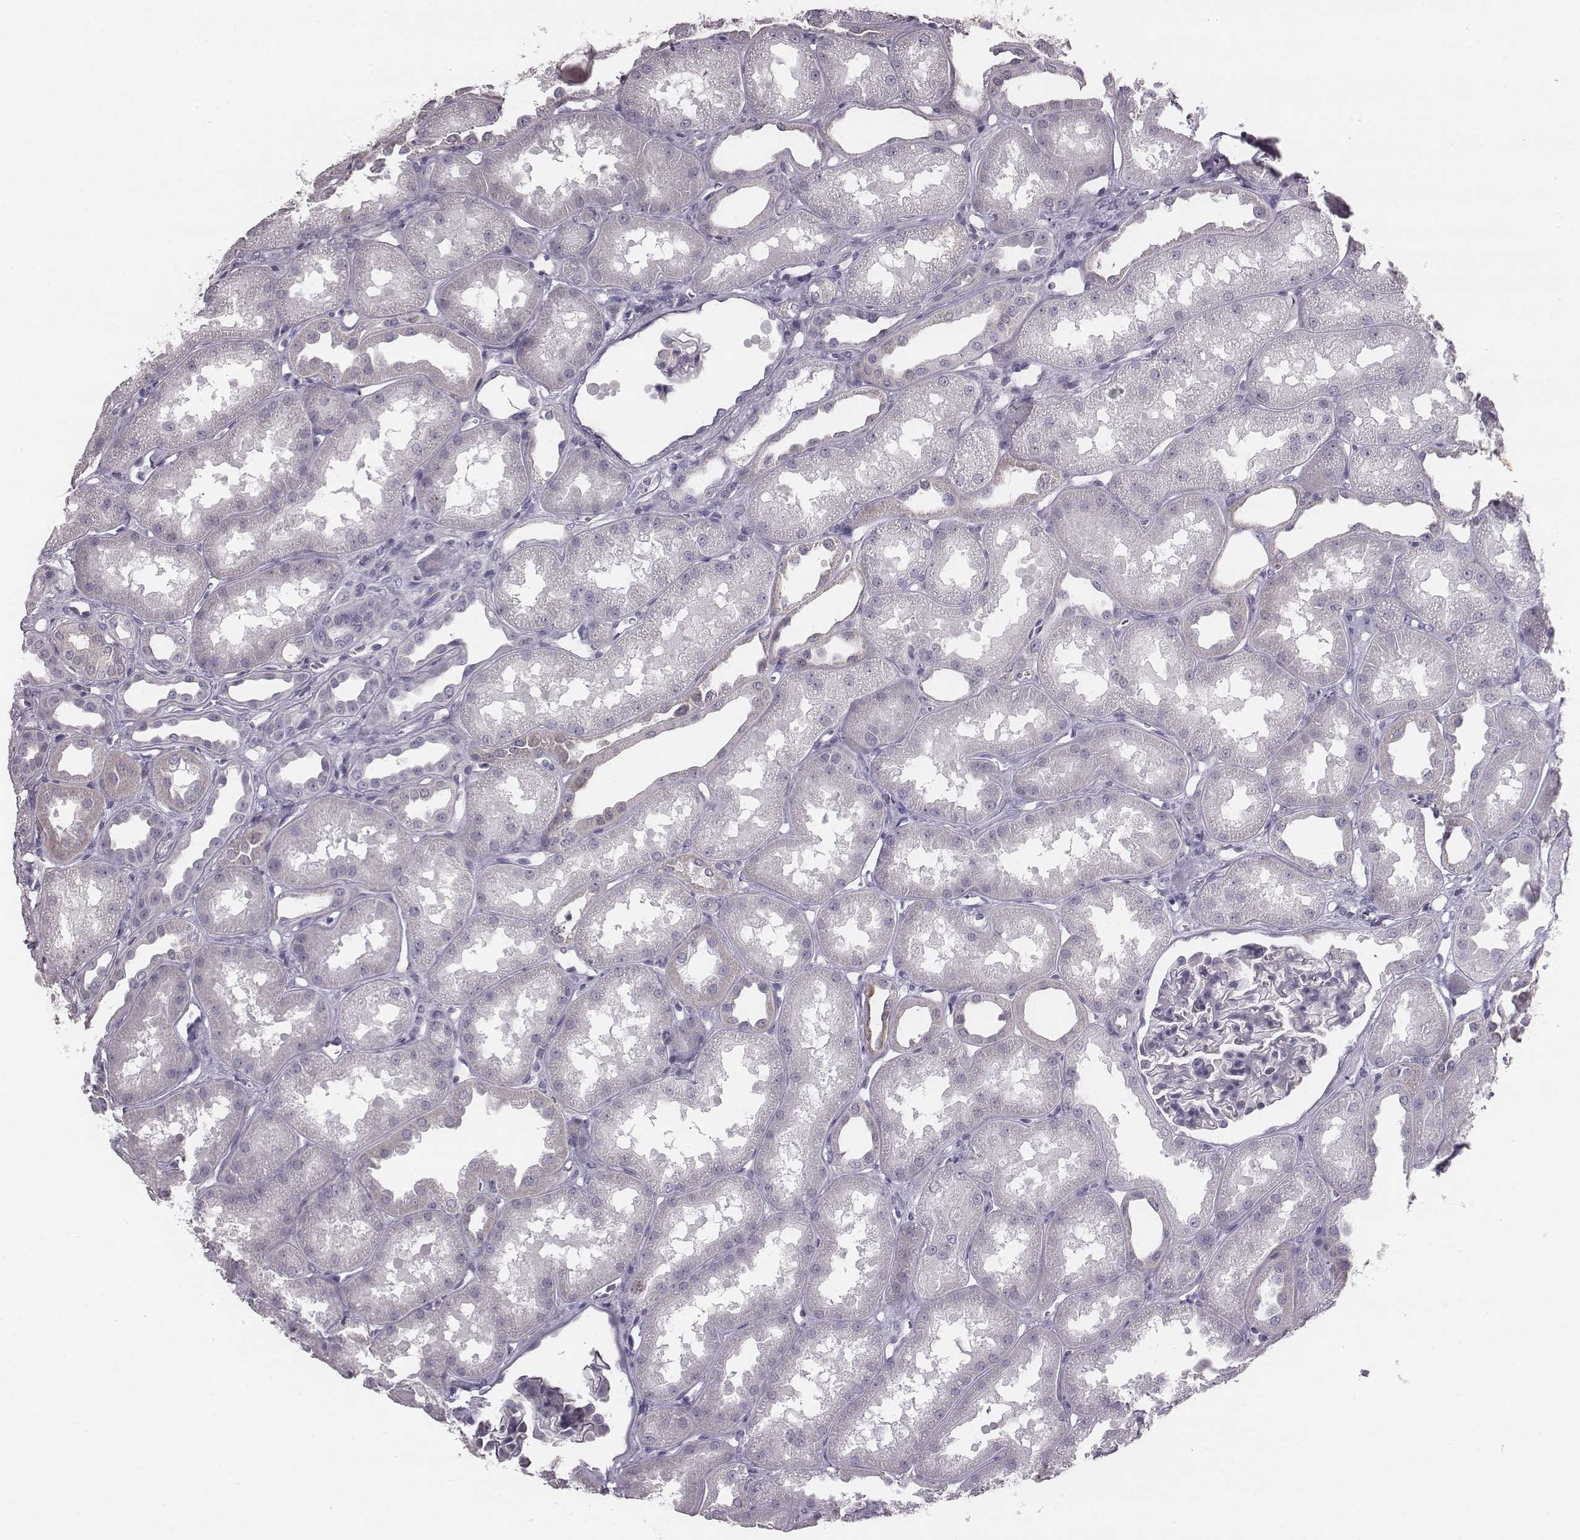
{"staining": {"intensity": "negative", "quantity": "none", "location": "none"}, "tissue": "kidney", "cell_type": "Cells in glomeruli", "image_type": "normal", "snomed": [{"axis": "morphology", "description": "Normal tissue, NOS"}, {"axis": "topography", "description": "Kidney"}], "caption": "Immunohistochemistry (IHC) micrograph of normal kidney stained for a protein (brown), which demonstrates no staining in cells in glomeruli. The staining is performed using DAB brown chromogen with nuclei counter-stained in using hematoxylin.", "gene": "ENSG00000284762", "patient": {"sex": "male", "age": 61}}